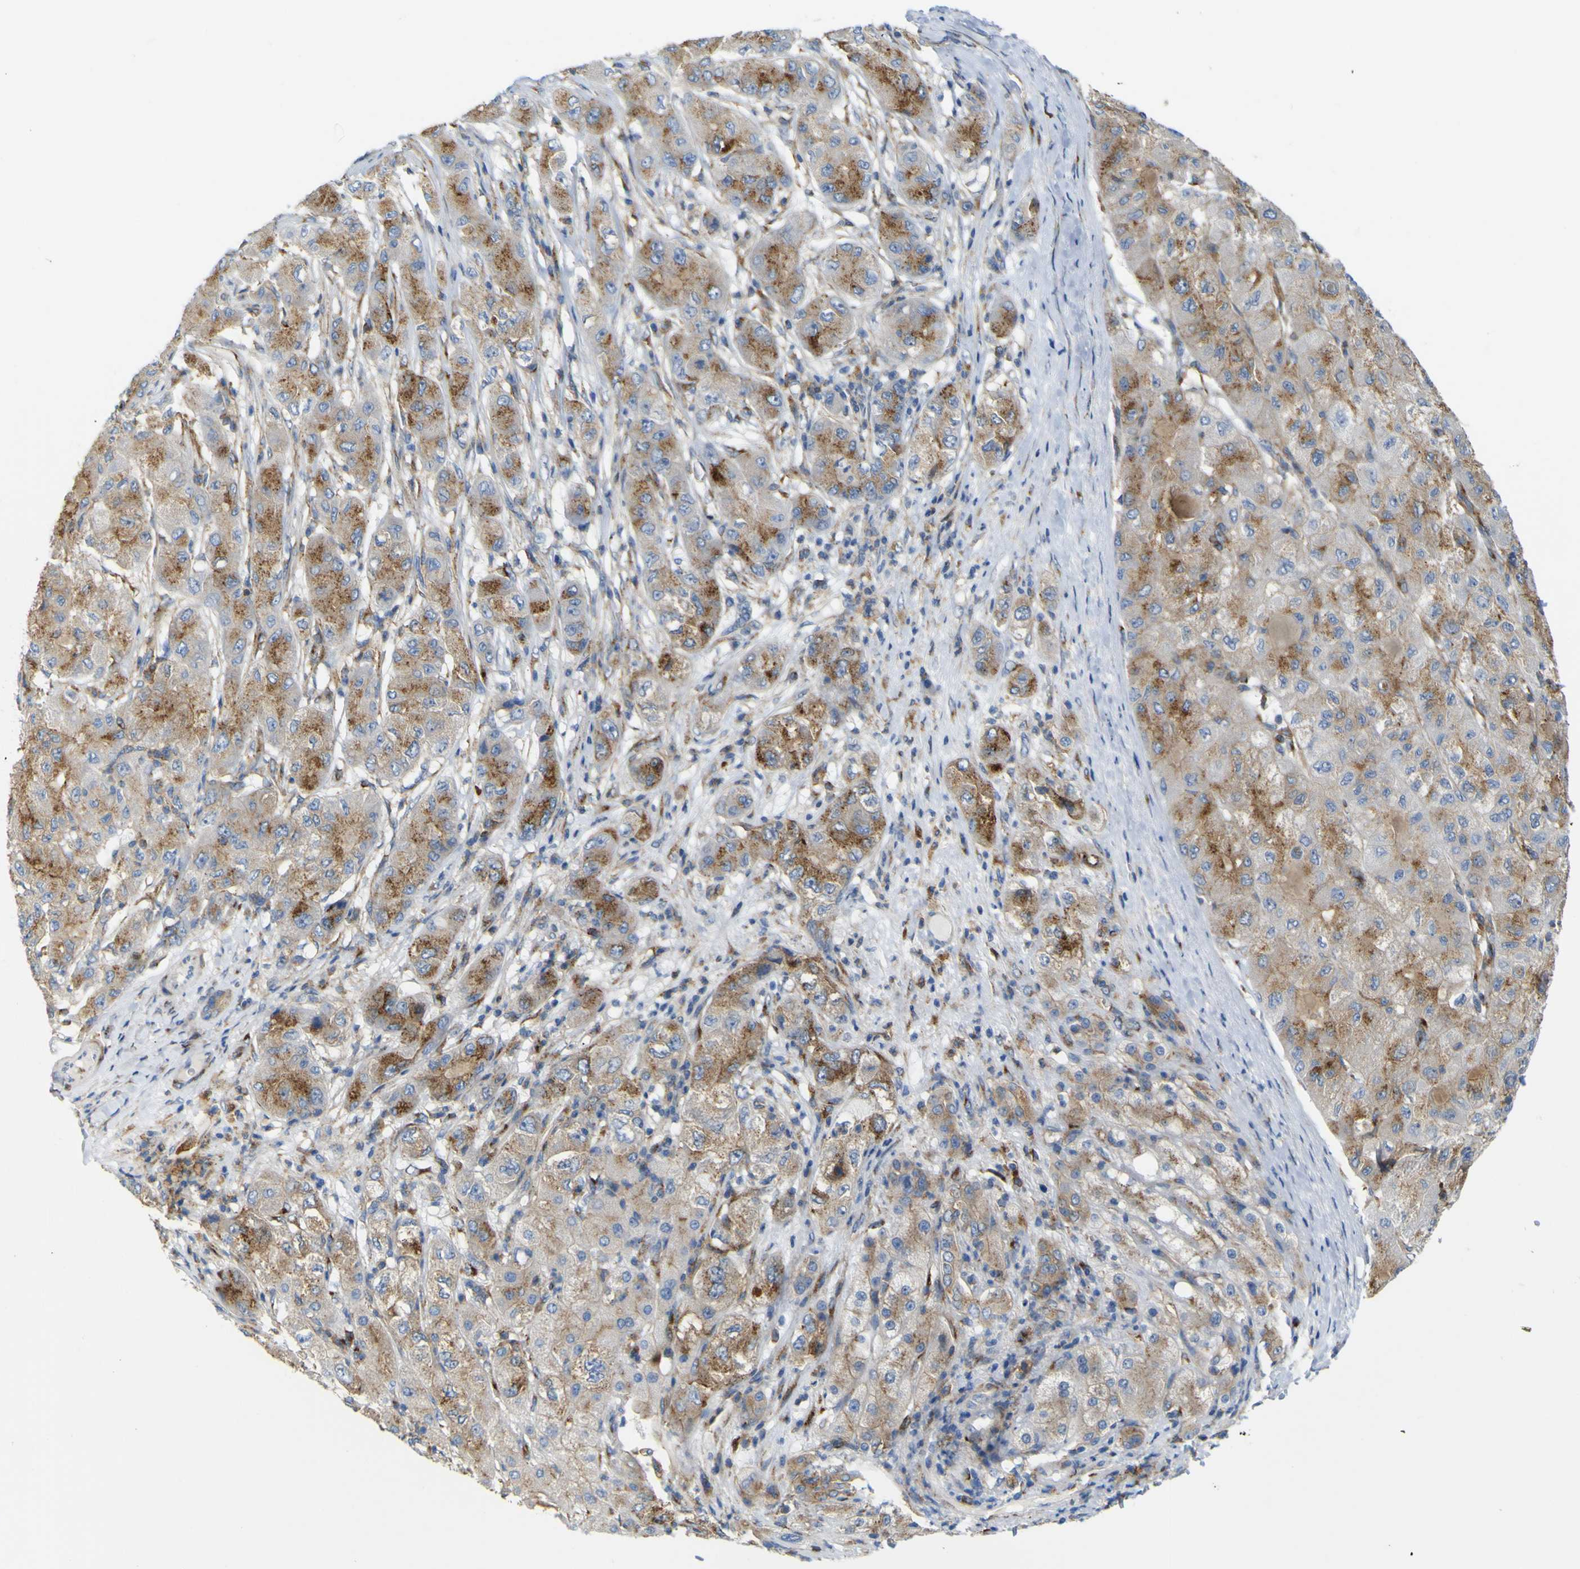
{"staining": {"intensity": "moderate", "quantity": ">75%", "location": "cytoplasmic/membranous"}, "tissue": "liver cancer", "cell_type": "Tumor cells", "image_type": "cancer", "snomed": [{"axis": "morphology", "description": "Carcinoma, Hepatocellular, NOS"}, {"axis": "topography", "description": "Liver"}], "caption": "An IHC micrograph of neoplastic tissue is shown. Protein staining in brown highlights moderate cytoplasmic/membranous positivity in liver cancer (hepatocellular carcinoma) within tumor cells. The protein is stained brown, and the nuclei are stained in blue (DAB IHC with brightfield microscopy, high magnification).", "gene": "IGF2R", "patient": {"sex": "male", "age": 80}}